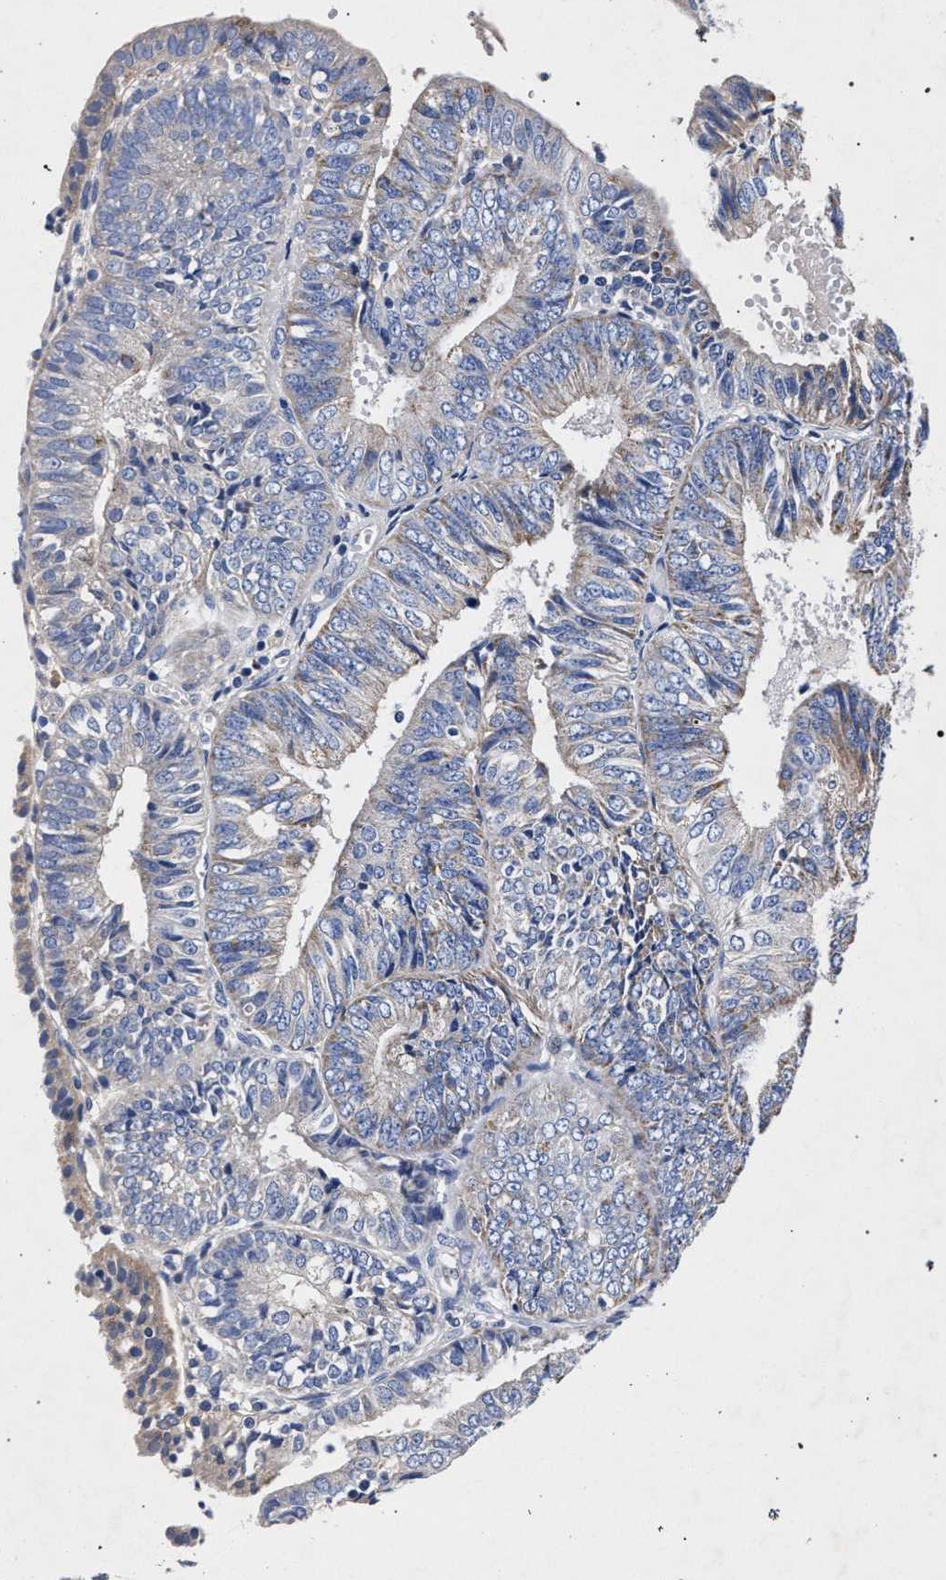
{"staining": {"intensity": "negative", "quantity": "none", "location": "none"}, "tissue": "endometrial cancer", "cell_type": "Tumor cells", "image_type": "cancer", "snomed": [{"axis": "morphology", "description": "Adenocarcinoma, NOS"}, {"axis": "topography", "description": "Endometrium"}], "caption": "An image of adenocarcinoma (endometrial) stained for a protein exhibits no brown staining in tumor cells. Nuclei are stained in blue.", "gene": "HSD17B14", "patient": {"sex": "female", "age": 58}}